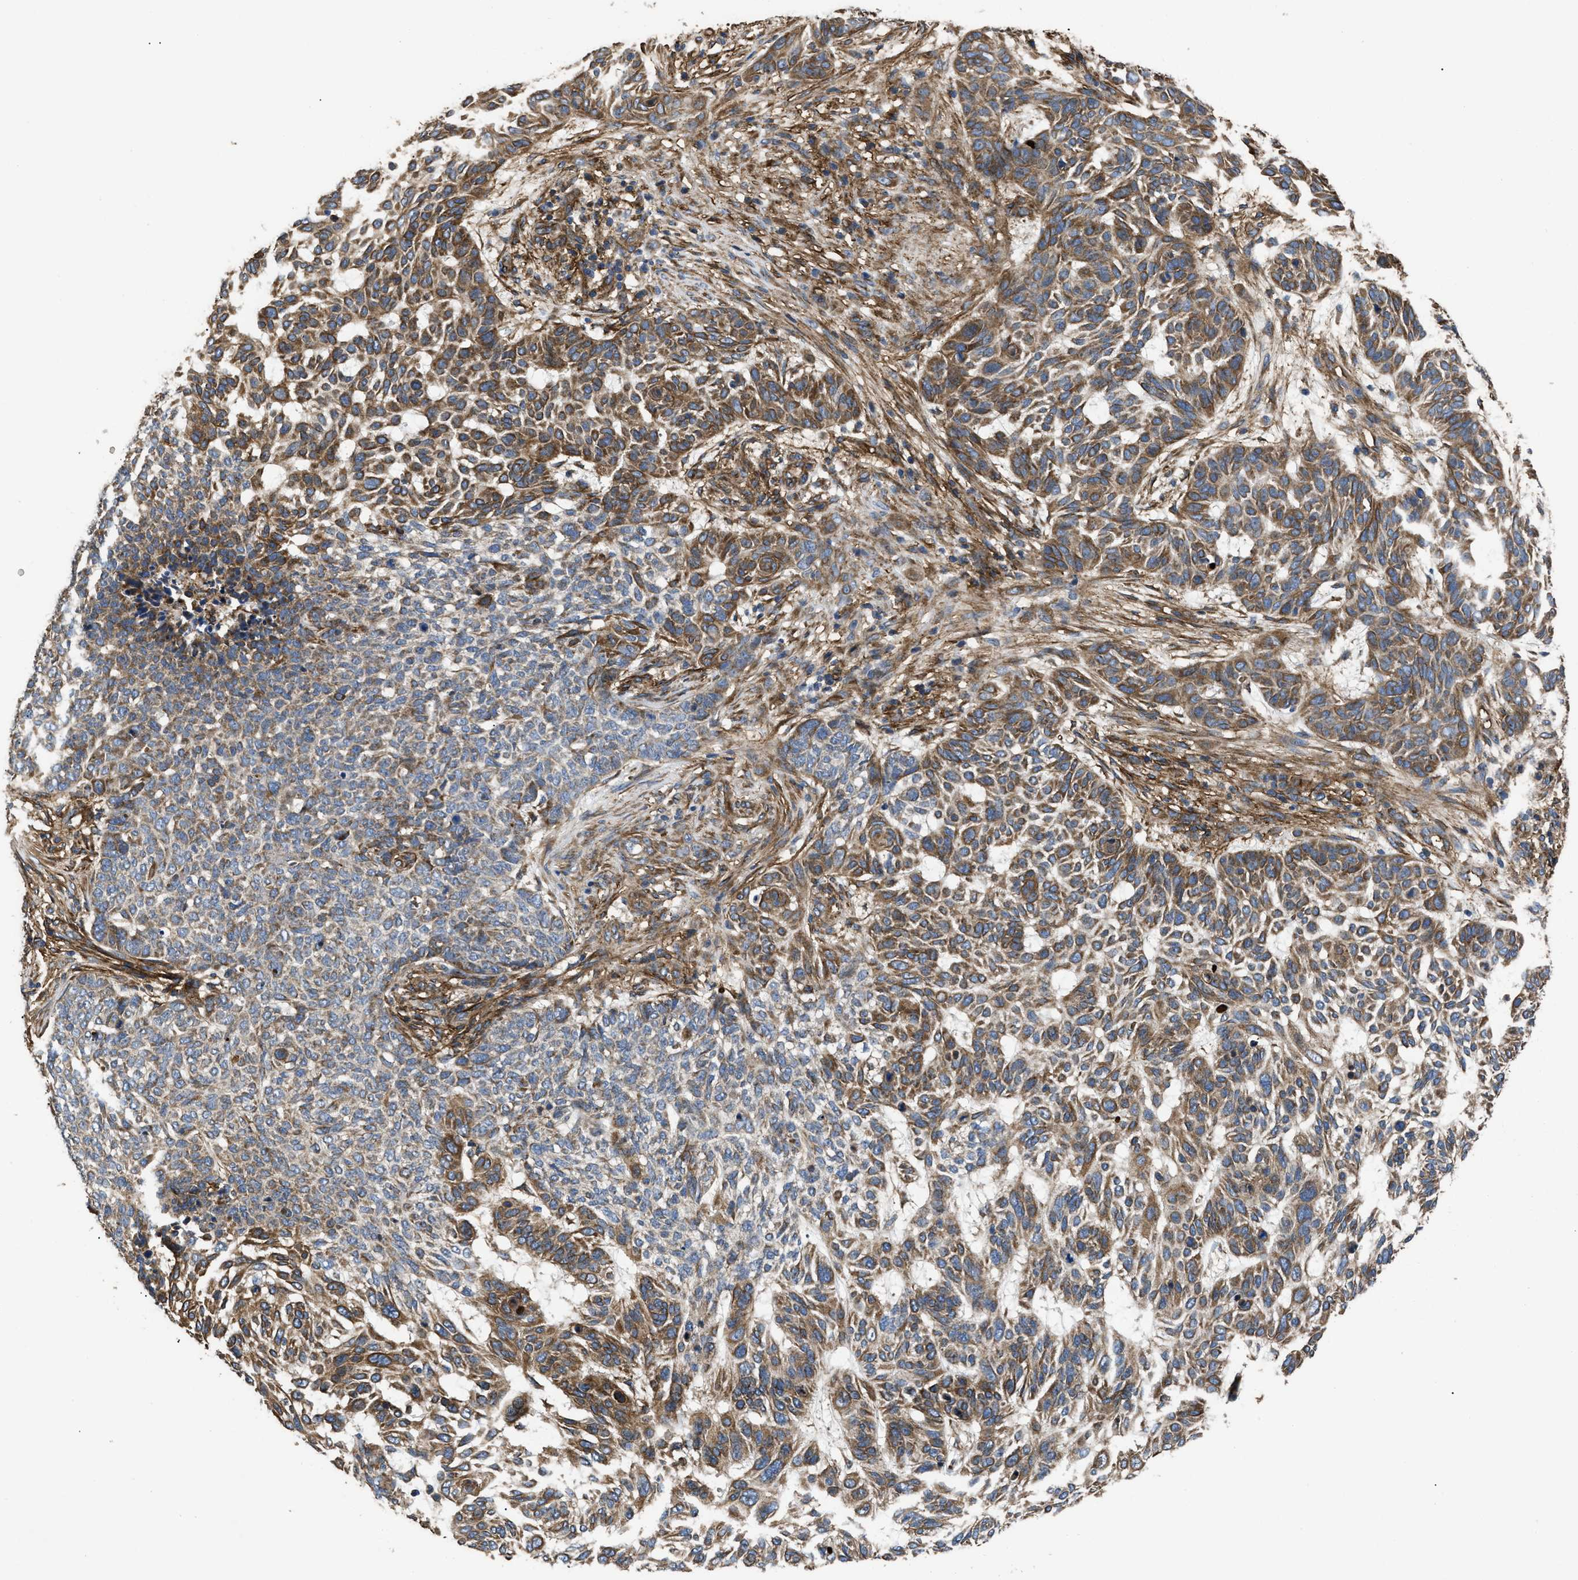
{"staining": {"intensity": "moderate", "quantity": "25%-75%", "location": "cytoplasmic/membranous"}, "tissue": "skin cancer", "cell_type": "Tumor cells", "image_type": "cancer", "snomed": [{"axis": "morphology", "description": "Basal cell carcinoma"}, {"axis": "topography", "description": "Skin"}], "caption": "Immunohistochemical staining of human basal cell carcinoma (skin) shows medium levels of moderate cytoplasmic/membranous protein expression in approximately 25%-75% of tumor cells. (IHC, brightfield microscopy, high magnification).", "gene": "NT5E", "patient": {"sex": "male", "age": 85}}